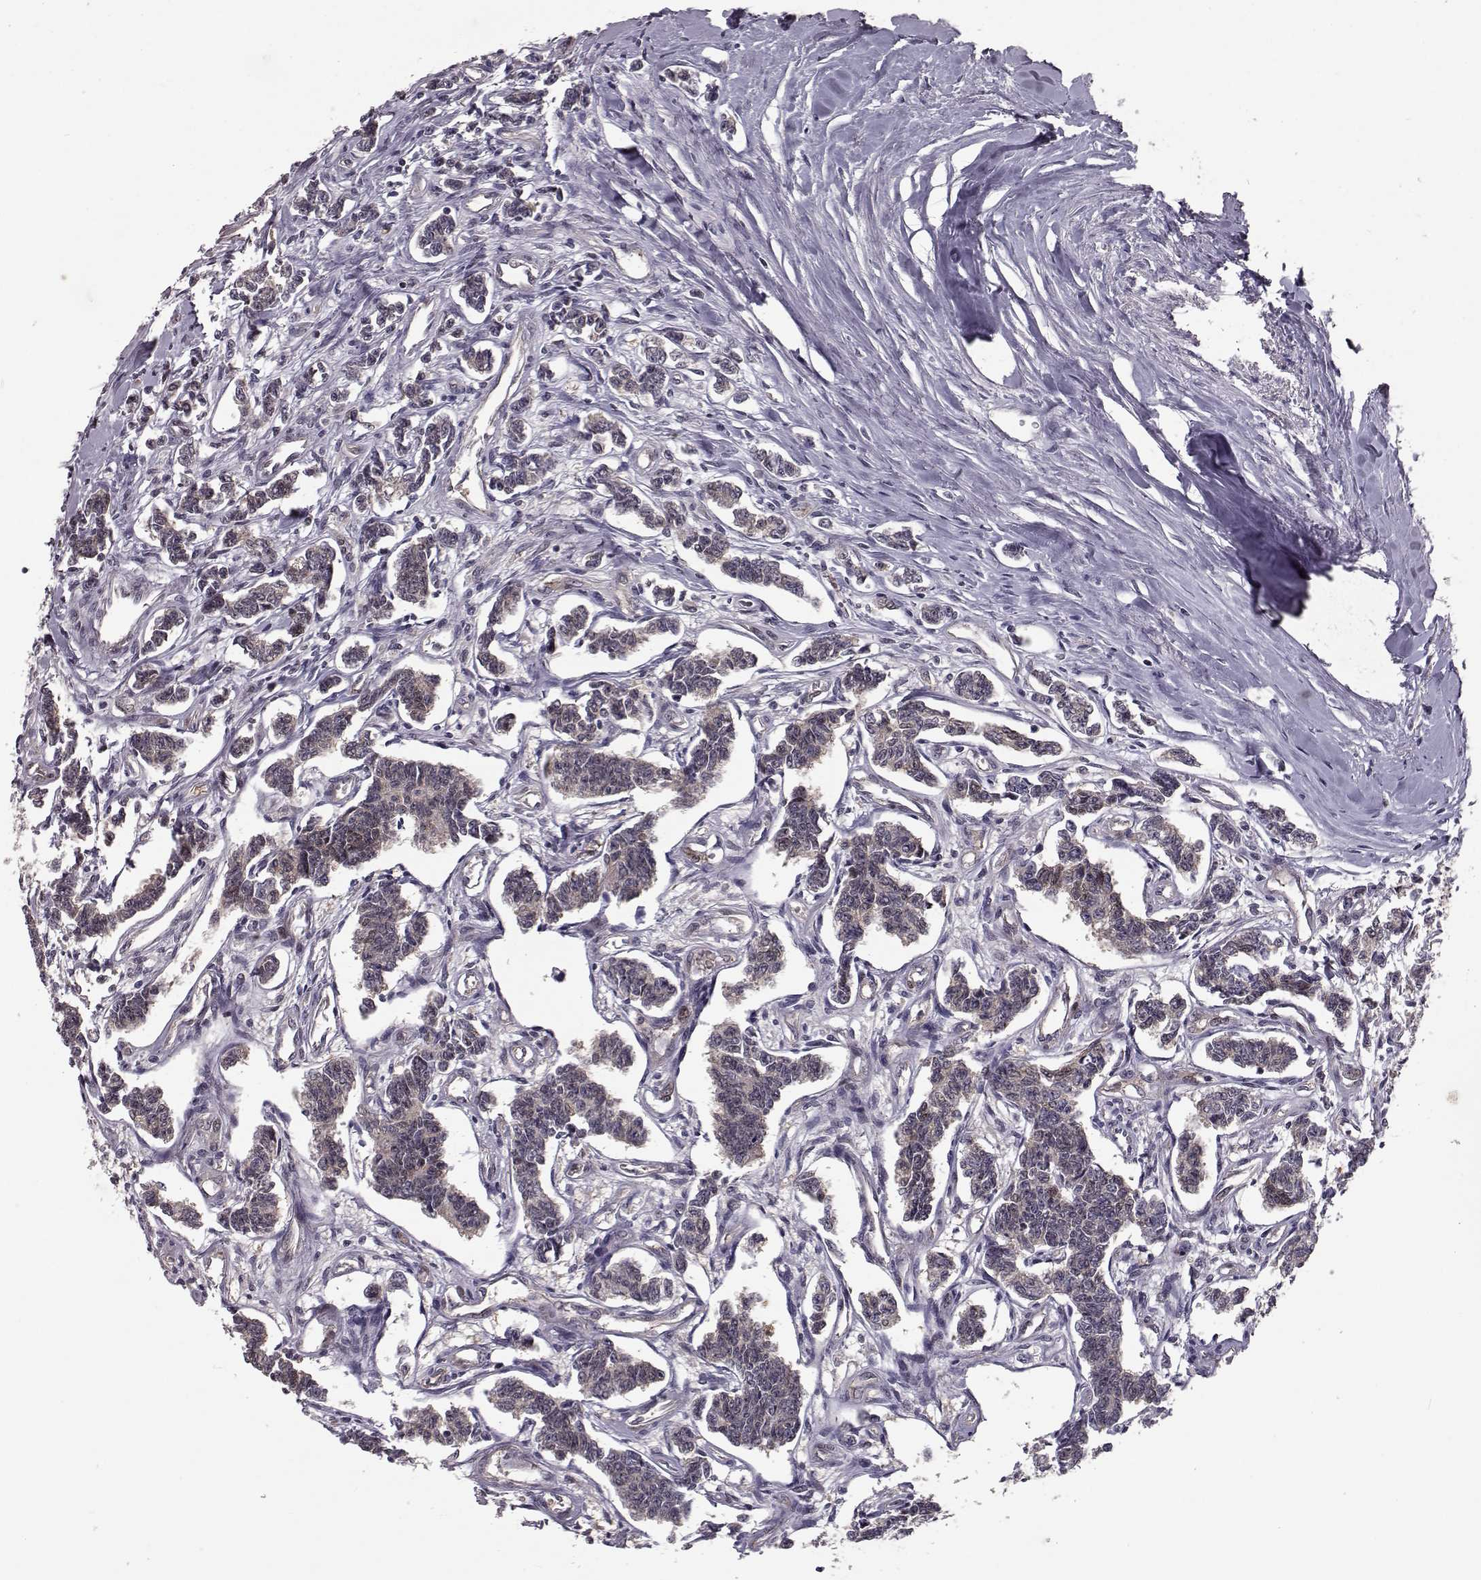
{"staining": {"intensity": "negative", "quantity": "none", "location": "none"}, "tissue": "carcinoid", "cell_type": "Tumor cells", "image_type": "cancer", "snomed": [{"axis": "morphology", "description": "Carcinoid, malignant, NOS"}, {"axis": "topography", "description": "Kidney"}], "caption": "Image shows no significant protein staining in tumor cells of carcinoid.", "gene": "RANBP1", "patient": {"sex": "female", "age": 41}}